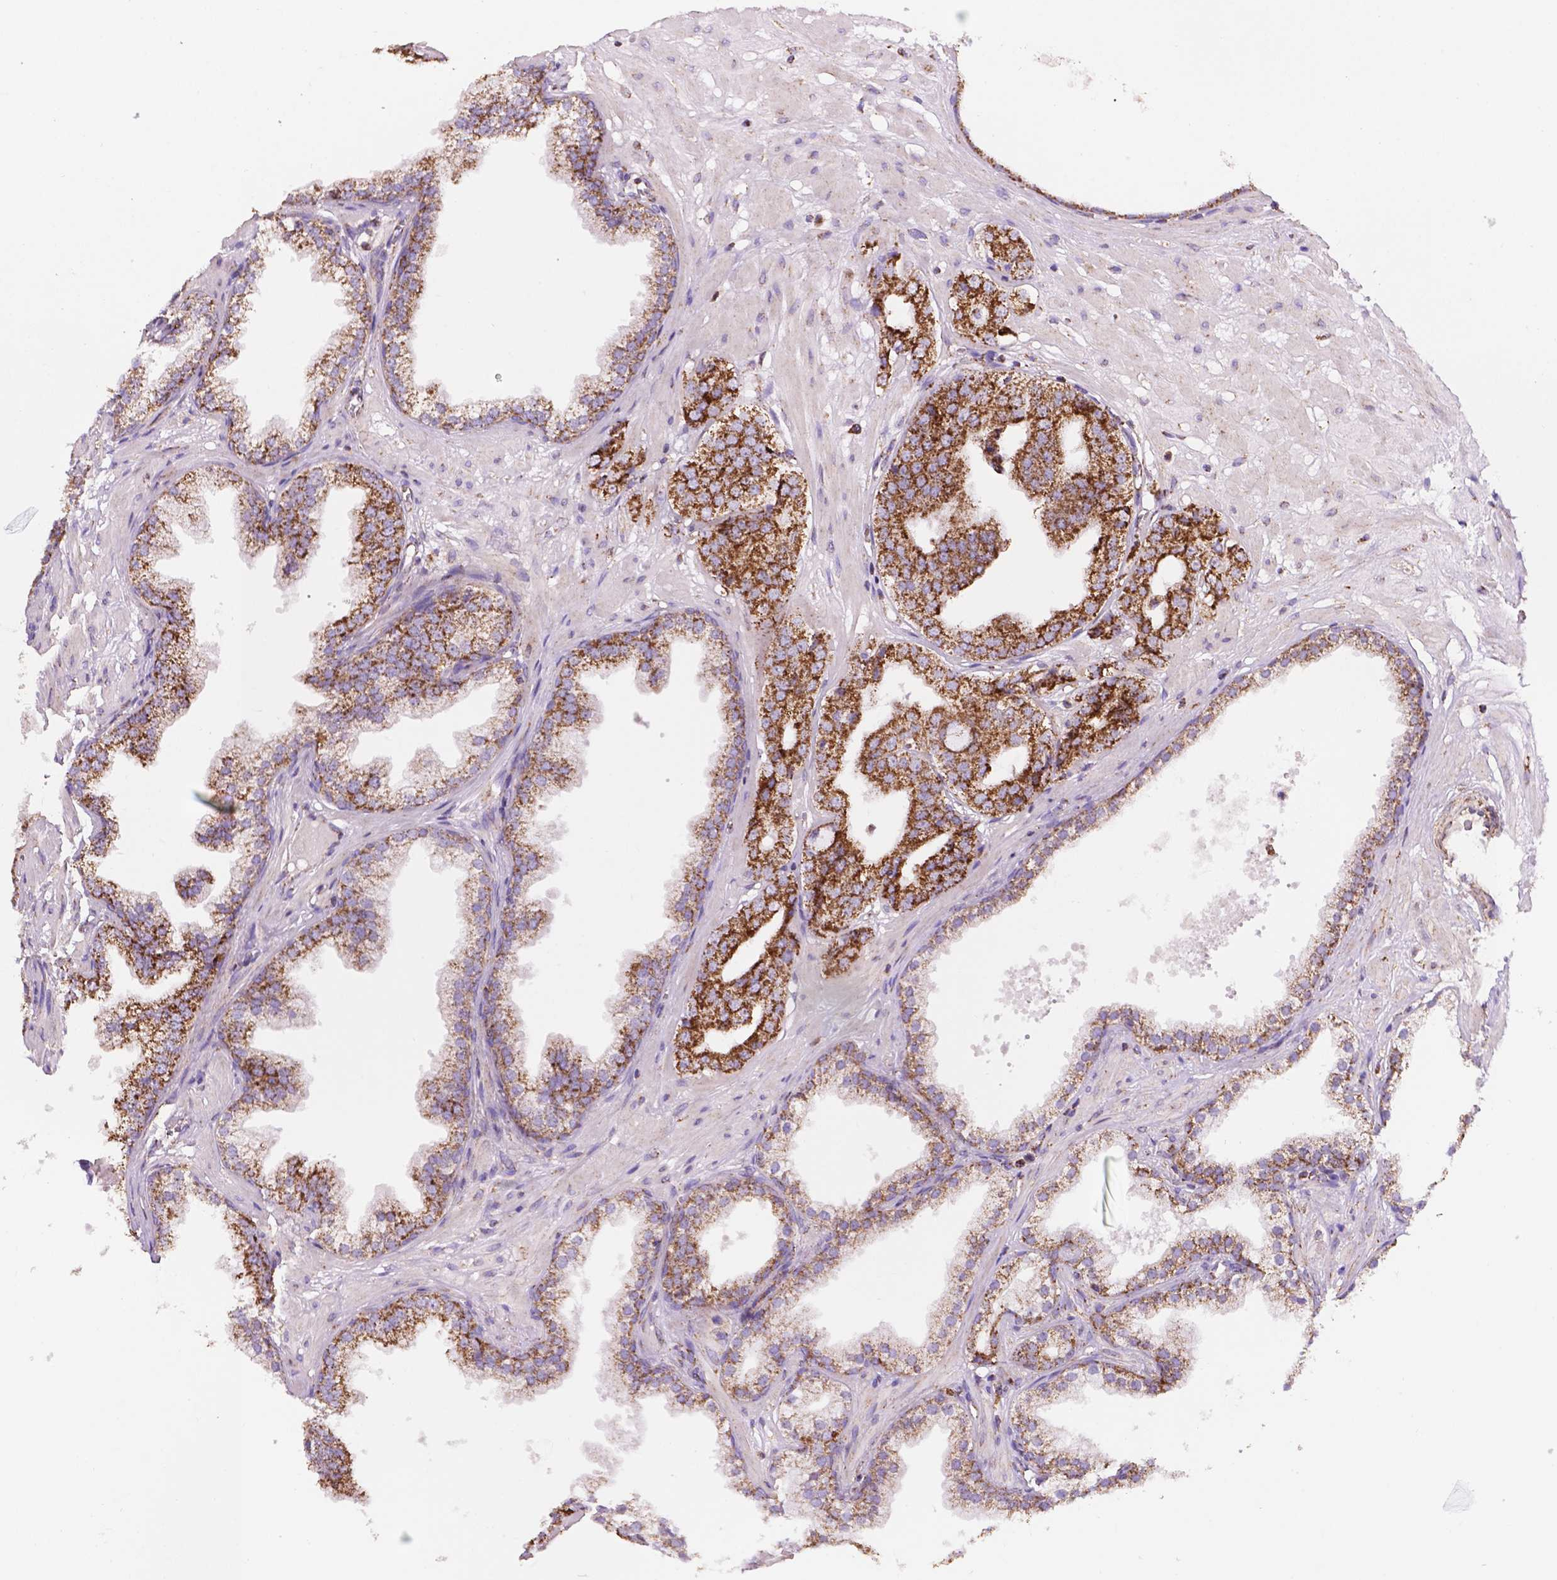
{"staining": {"intensity": "strong", "quantity": ">75%", "location": "cytoplasmic/membranous"}, "tissue": "prostate cancer", "cell_type": "Tumor cells", "image_type": "cancer", "snomed": [{"axis": "morphology", "description": "Adenocarcinoma, Low grade"}, {"axis": "topography", "description": "Prostate"}], "caption": "Prostate cancer (low-grade adenocarcinoma) was stained to show a protein in brown. There is high levels of strong cytoplasmic/membranous staining in about >75% of tumor cells. The staining was performed using DAB to visualize the protein expression in brown, while the nuclei were stained in blue with hematoxylin (Magnification: 20x).", "gene": "HSPD1", "patient": {"sex": "male", "age": 60}}